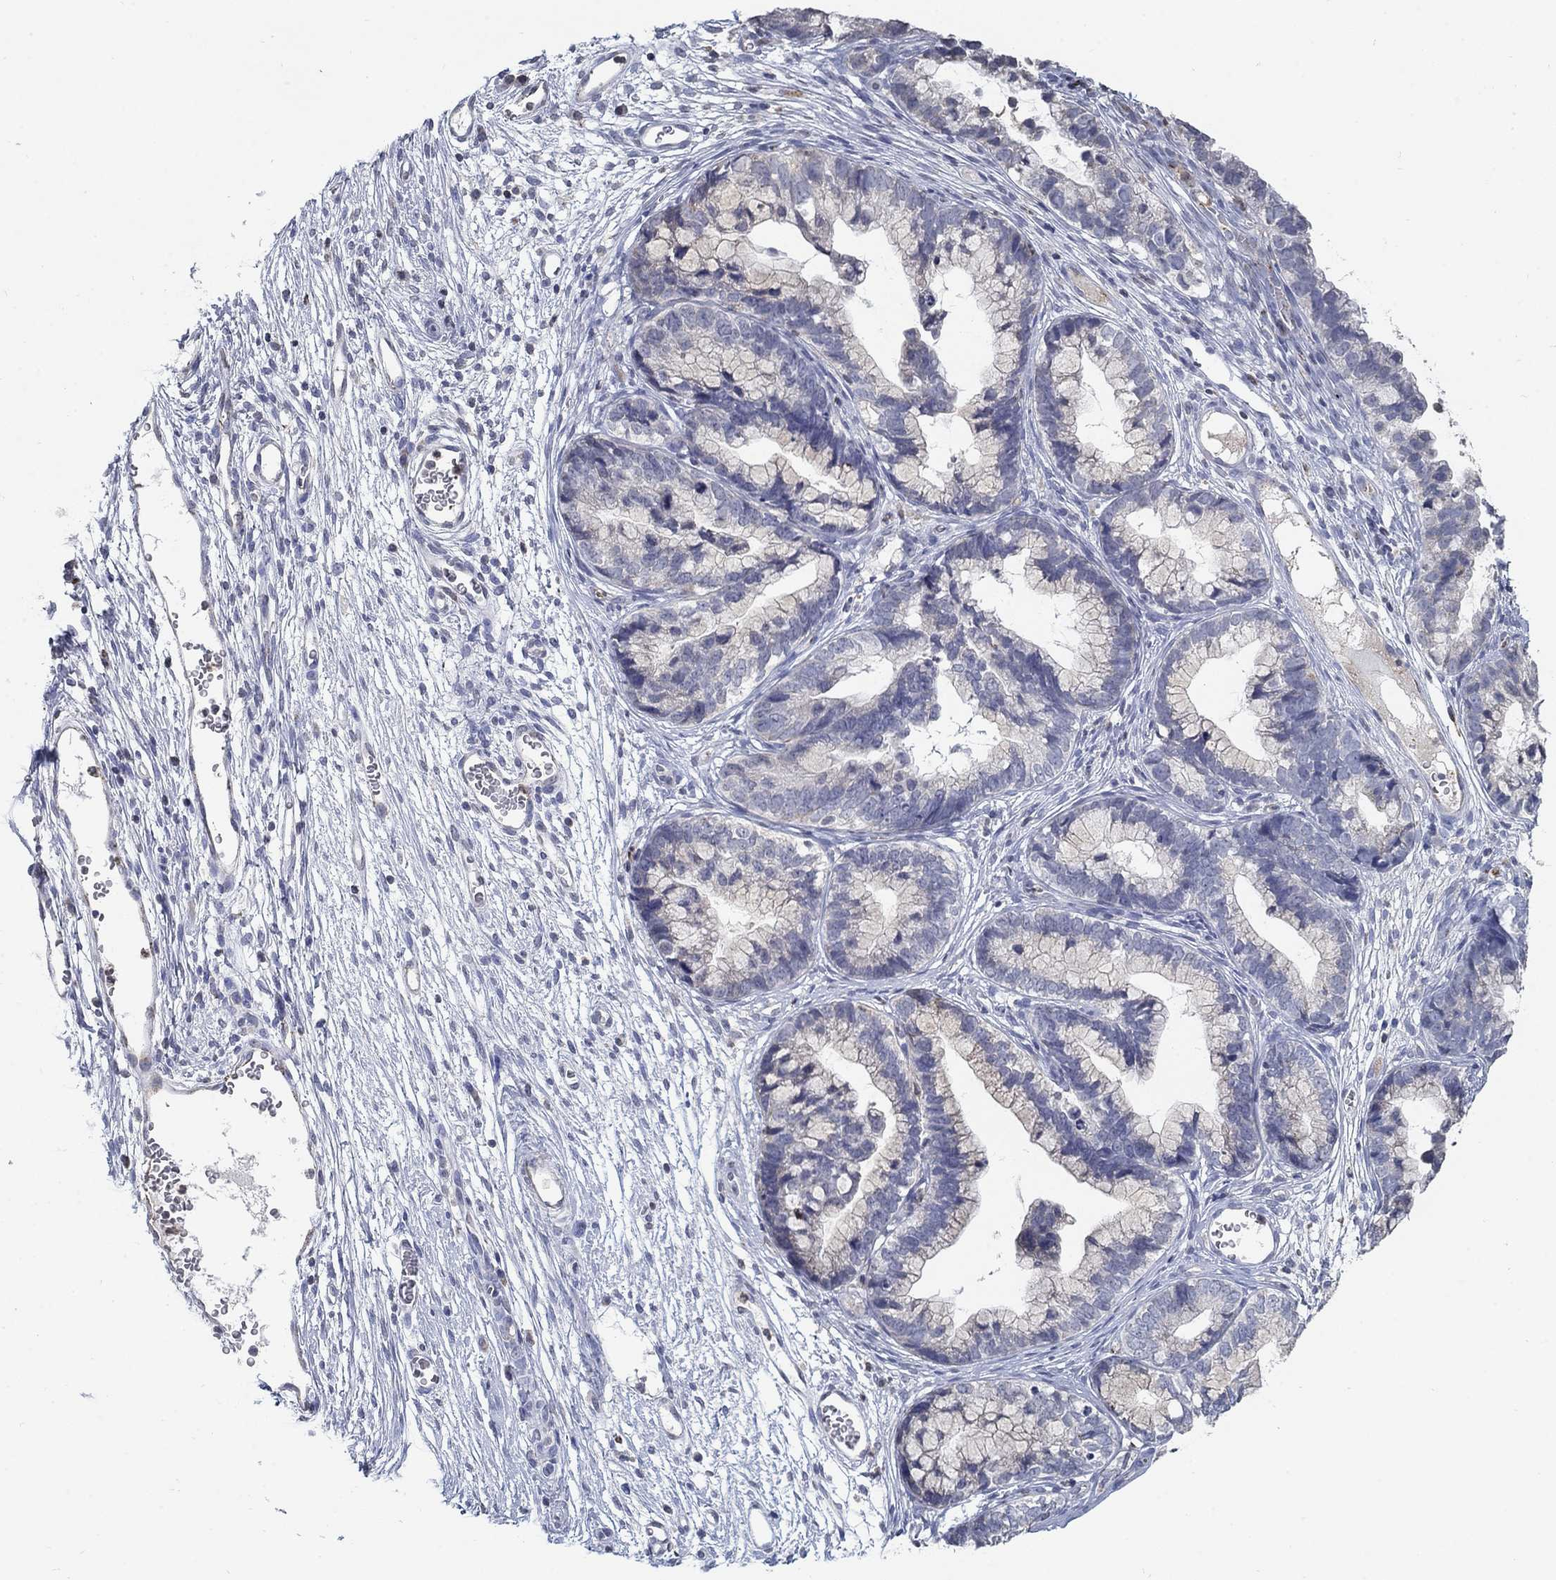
{"staining": {"intensity": "negative", "quantity": "none", "location": "none"}, "tissue": "cervical cancer", "cell_type": "Tumor cells", "image_type": "cancer", "snomed": [{"axis": "morphology", "description": "Adenocarcinoma, NOS"}, {"axis": "topography", "description": "Cervix"}], "caption": "Immunohistochemical staining of human cervical cancer (adenocarcinoma) exhibits no significant staining in tumor cells.", "gene": "TINAG", "patient": {"sex": "female", "age": 44}}